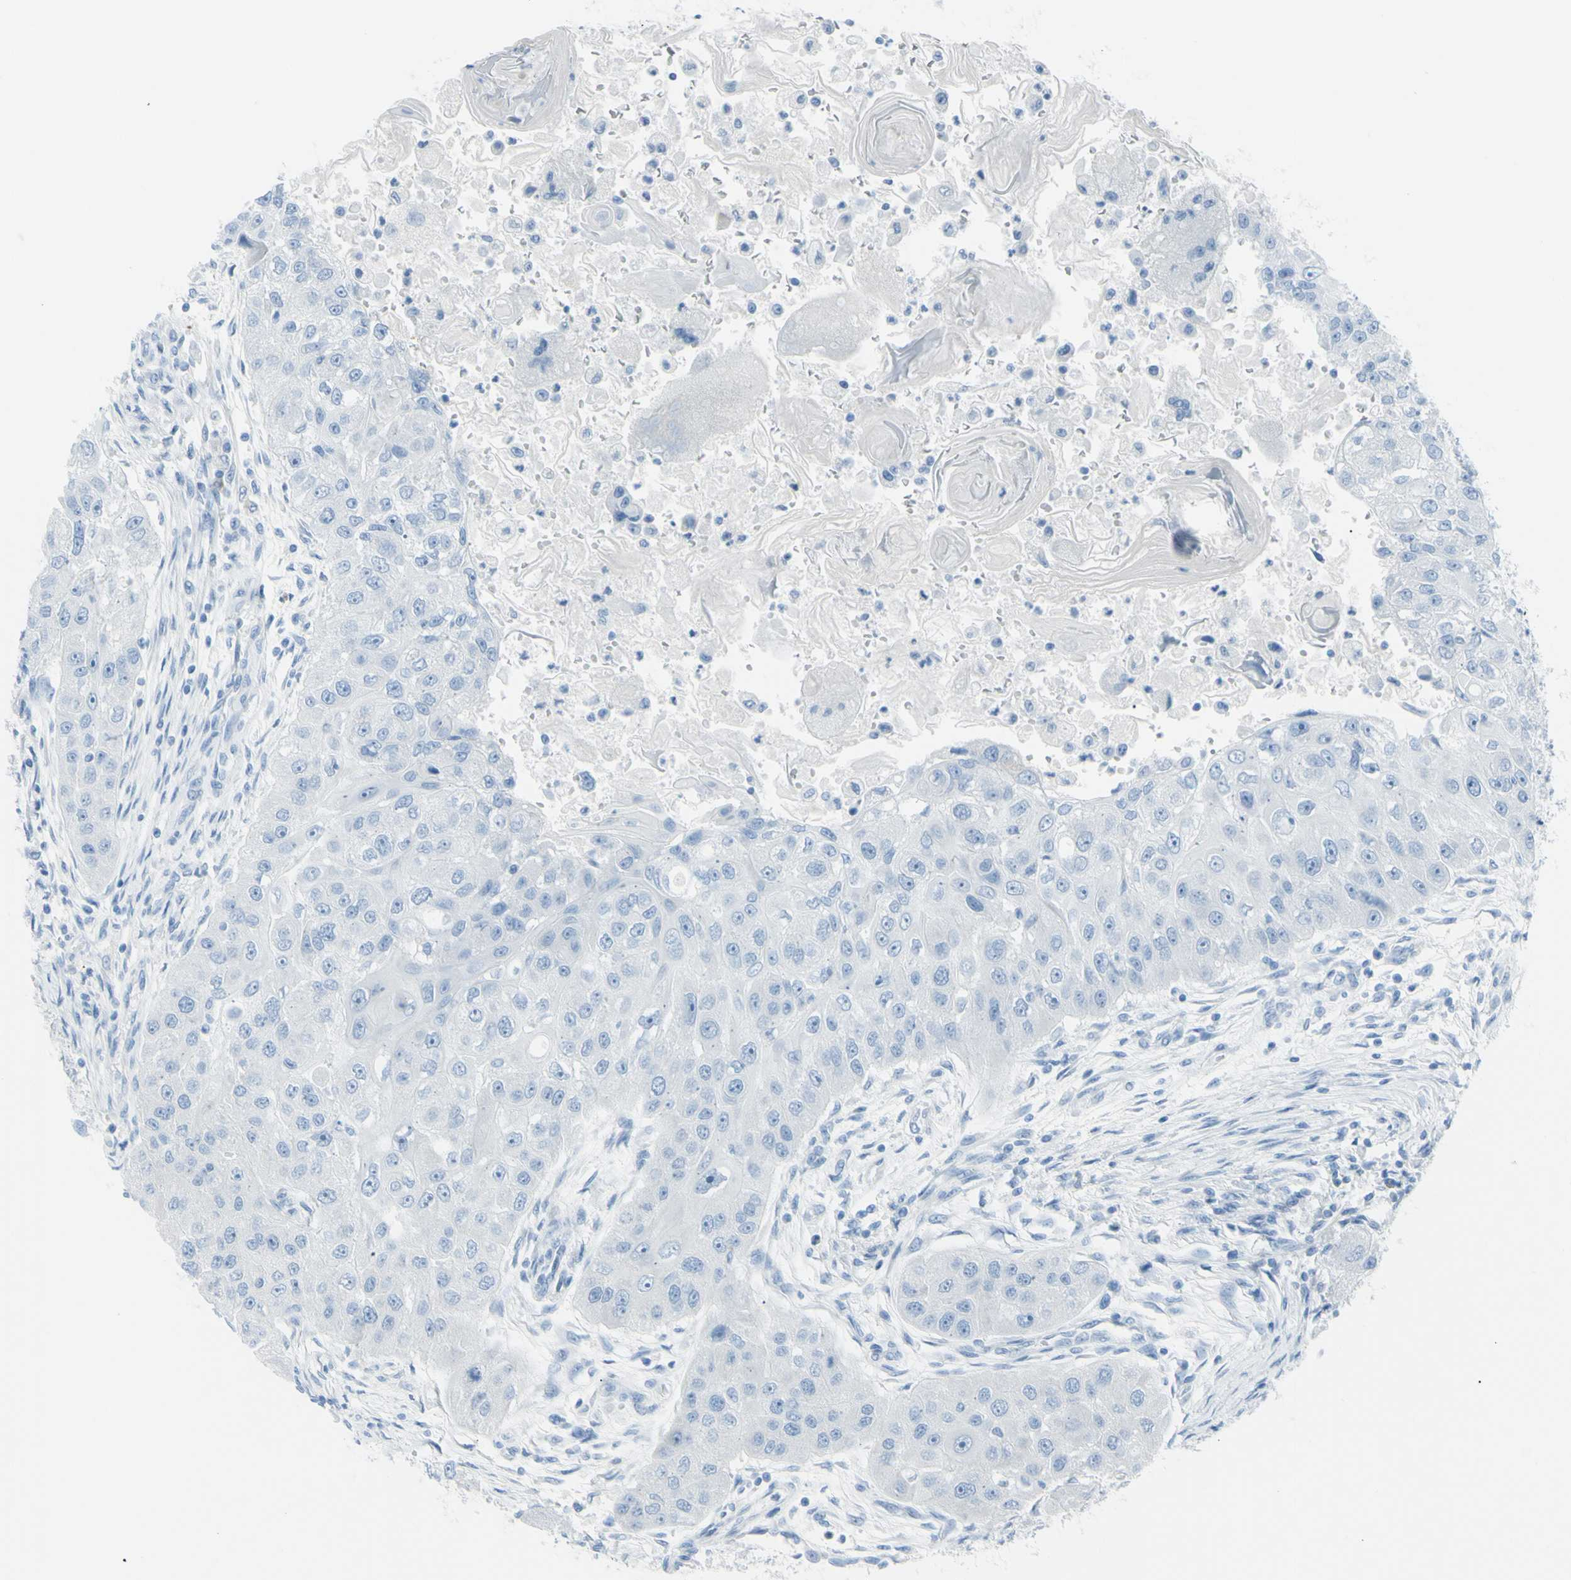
{"staining": {"intensity": "negative", "quantity": "none", "location": "none"}, "tissue": "head and neck cancer", "cell_type": "Tumor cells", "image_type": "cancer", "snomed": [{"axis": "morphology", "description": "Normal tissue, NOS"}, {"axis": "morphology", "description": "Squamous cell carcinoma, NOS"}, {"axis": "topography", "description": "Skeletal muscle"}, {"axis": "topography", "description": "Head-Neck"}], "caption": "Human squamous cell carcinoma (head and neck) stained for a protein using IHC displays no positivity in tumor cells.", "gene": "TFPI2", "patient": {"sex": "male", "age": 51}}